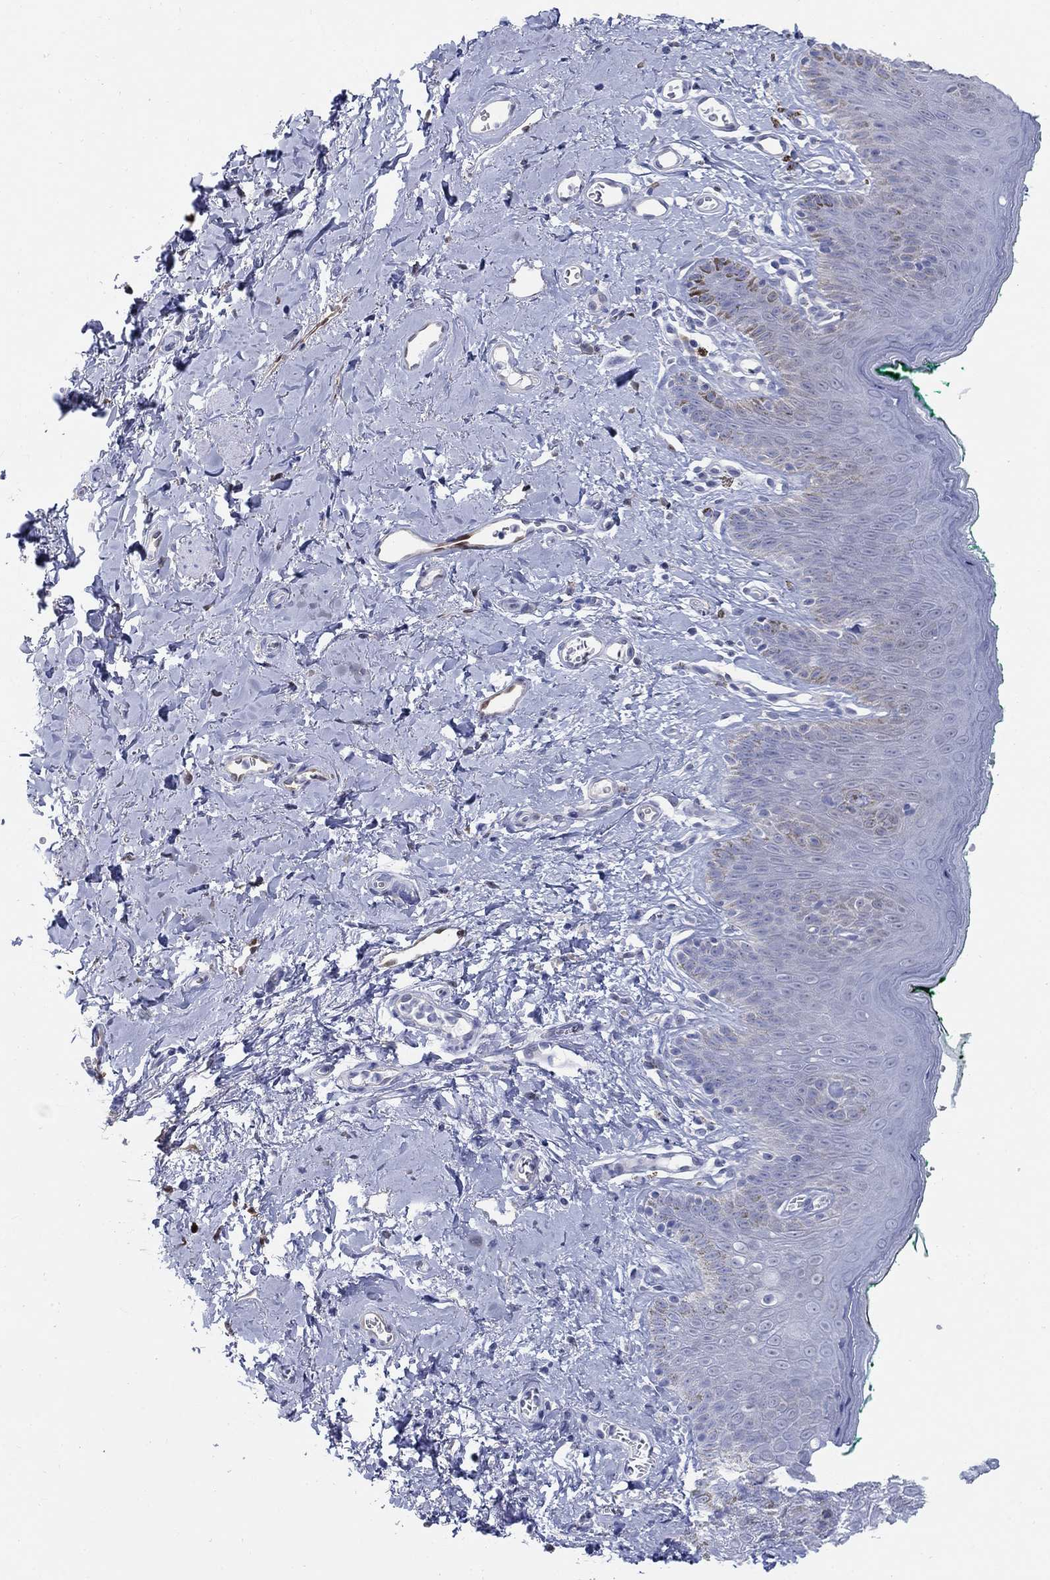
{"staining": {"intensity": "negative", "quantity": "none", "location": "none"}, "tissue": "skin", "cell_type": "Epidermal cells", "image_type": "normal", "snomed": [{"axis": "morphology", "description": "Normal tissue, NOS"}, {"axis": "topography", "description": "Vulva"}], "caption": "Immunohistochemistry image of unremarkable skin: skin stained with DAB shows no significant protein positivity in epidermal cells. (Immunohistochemistry, brightfield microscopy, high magnification).", "gene": "AKR1C1", "patient": {"sex": "female", "age": 66}}